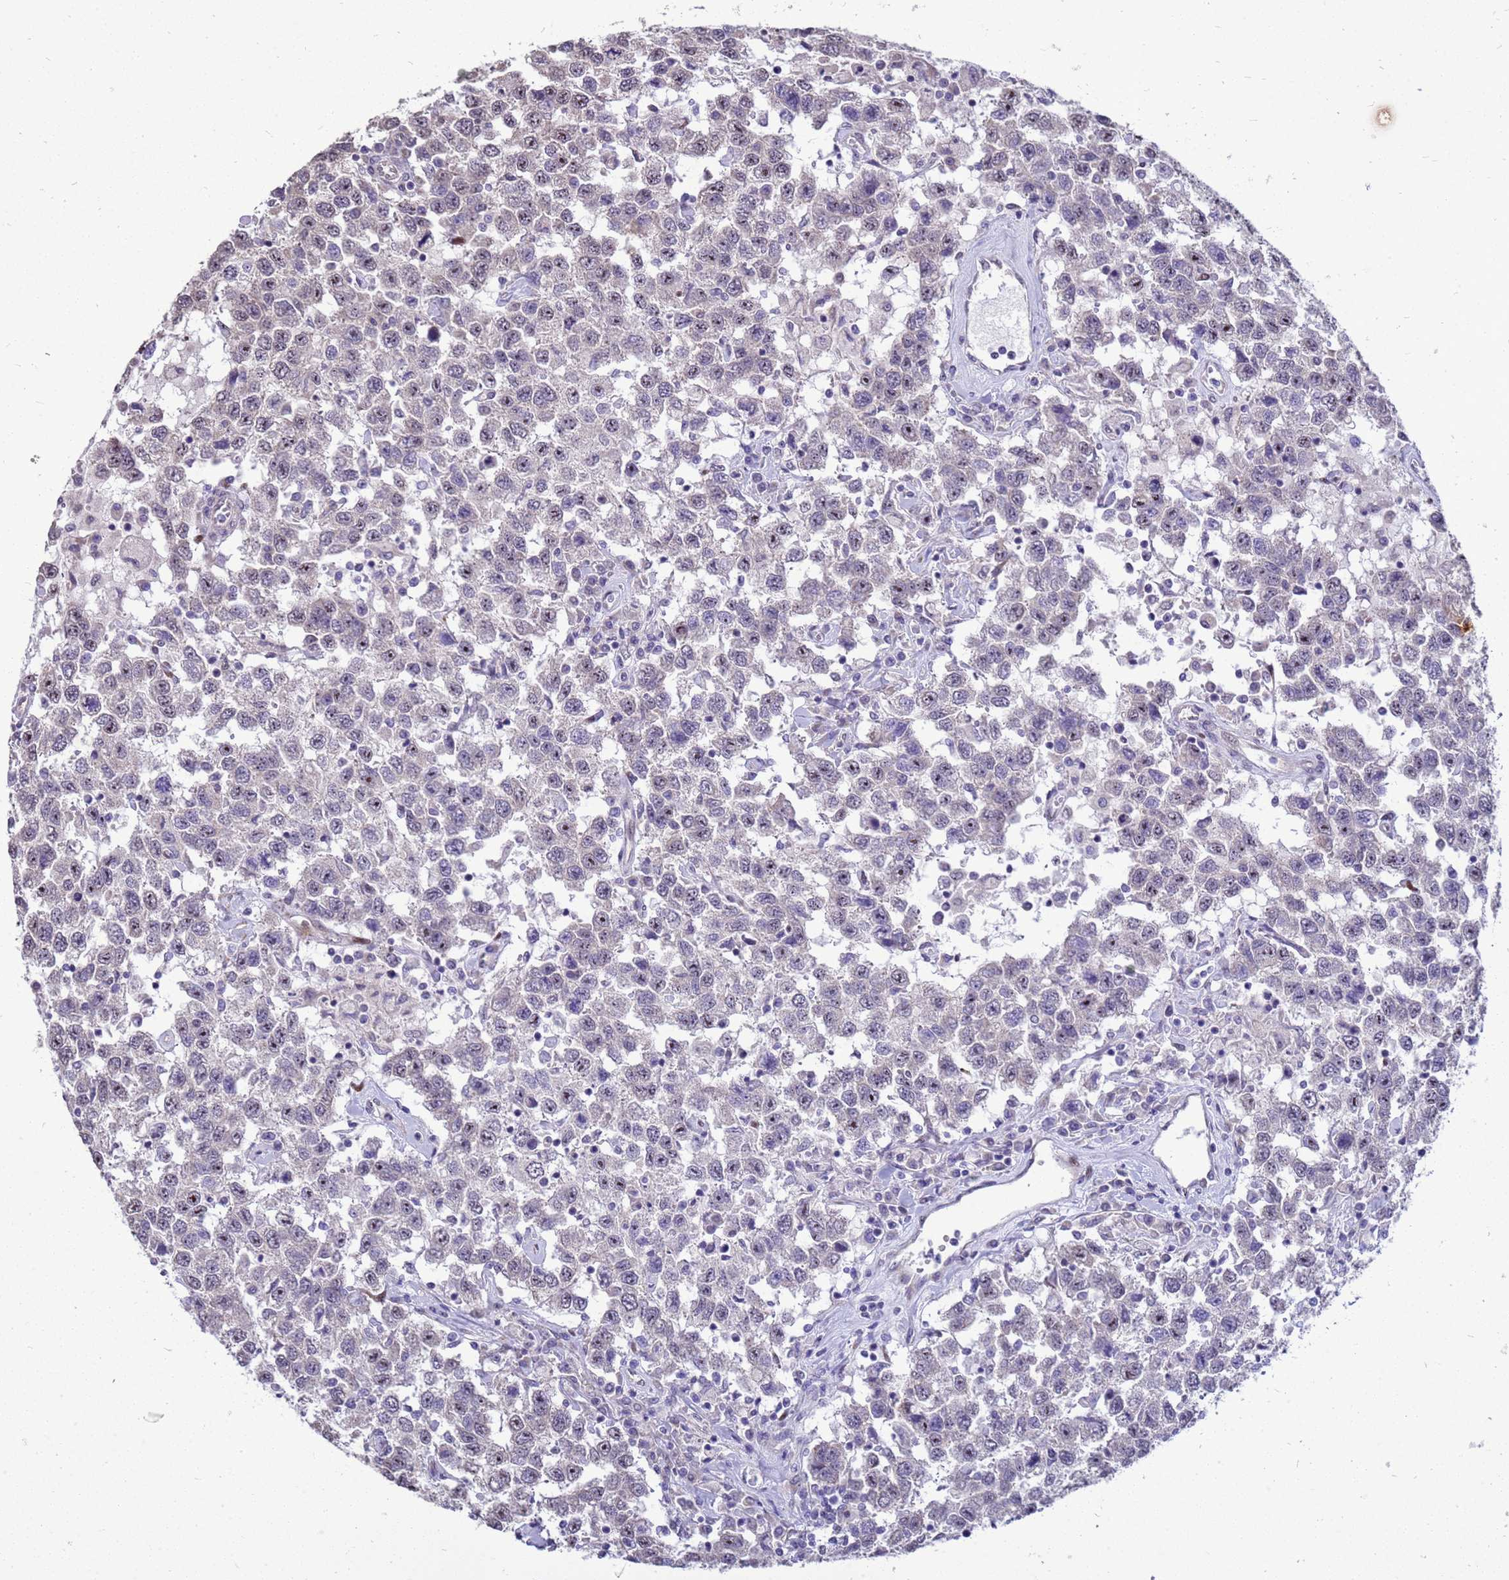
{"staining": {"intensity": "moderate", "quantity": "<25%", "location": "nuclear"}, "tissue": "testis cancer", "cell_type": "Tumor cells", "image_type": "cancer", "snomed": [{"axis": "morphology", "description": "Seminoma, NOS"}, {"axis": "topography", "description": "Testis"}], "caption": "High-power microscopy captured an IHC photomicrograph of testis cancer, revealing moderate nuclear expression in approximately <25% of tumor cells.", "gene": "RSPO1", "patient": {"sex": "male", "age": 41}}